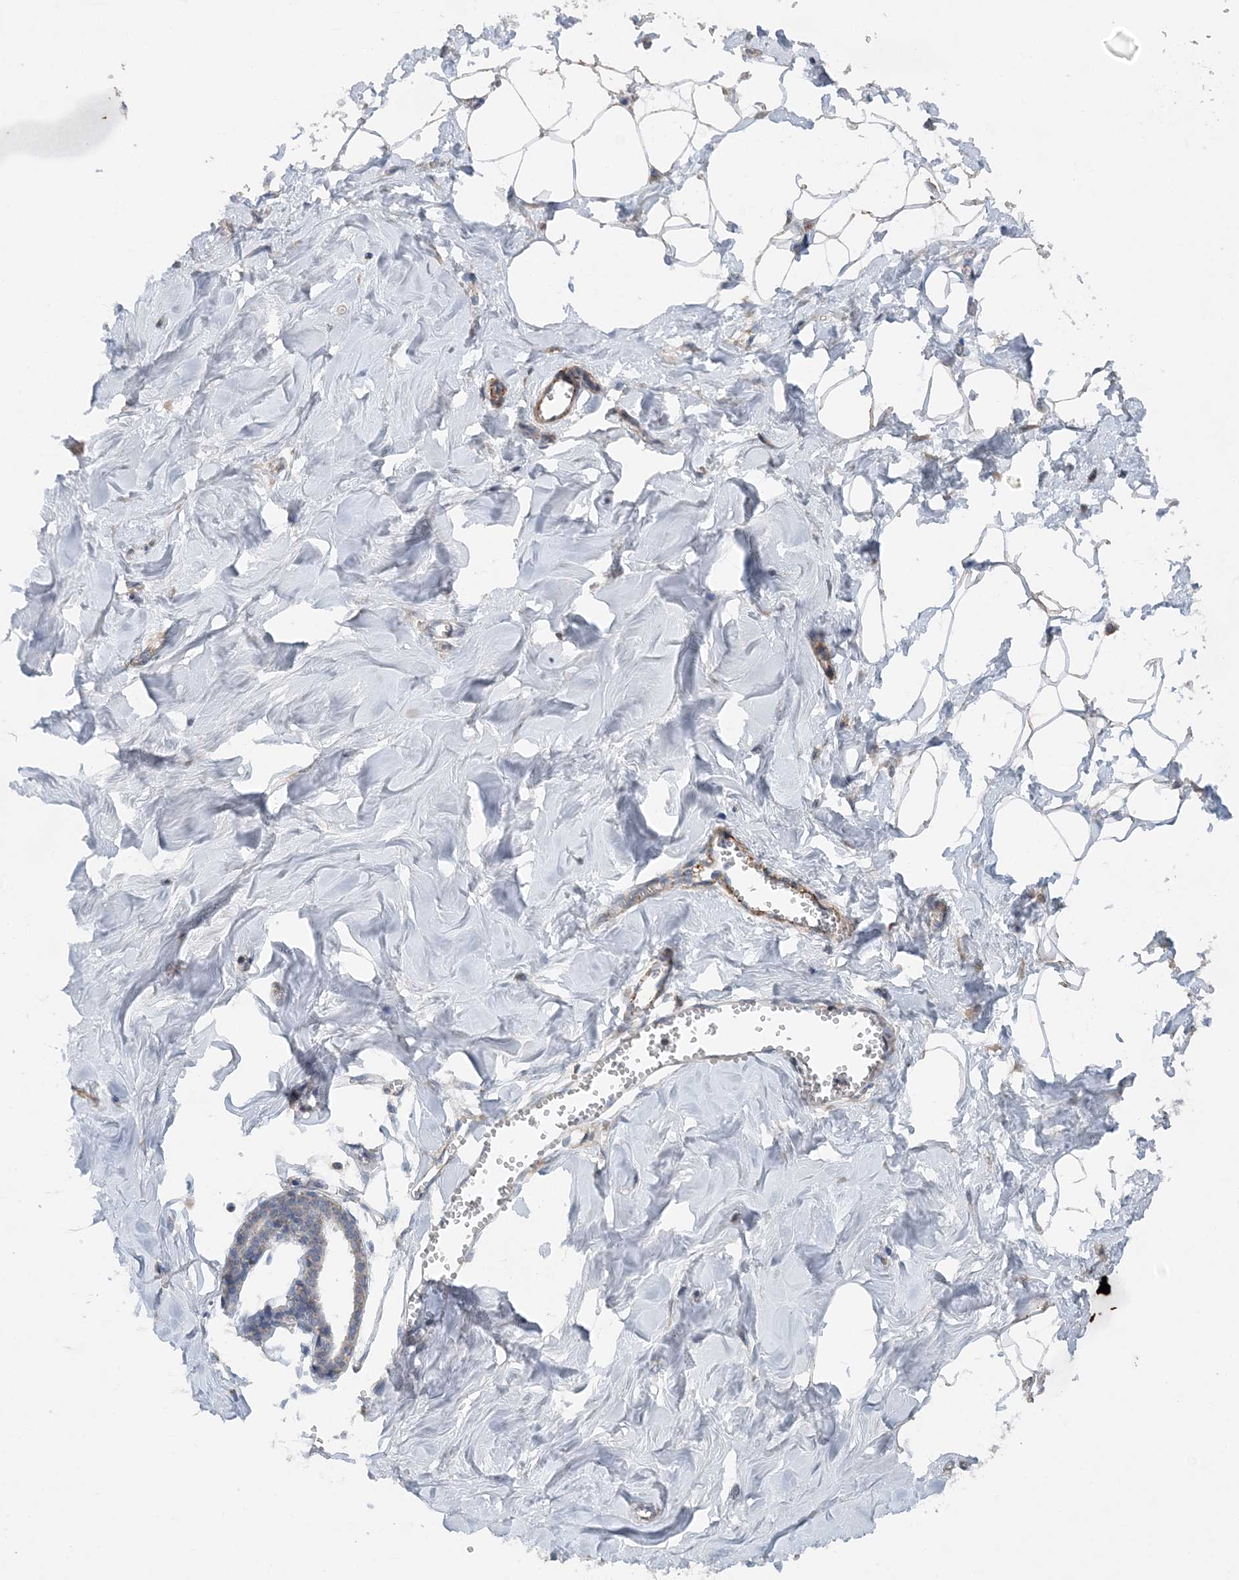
{"staining": {"intensity": "negative", "quantity": "none", "location": "none"}, "tissue": "breast", "cell_type": "Adipocytes", "image_type": "normal", "snomed": [{"axis": "morphology", "description": "Normal tissue, NOS"}, {"axis": "topography", "description": "Breast"}], "caption": "Immunohistochemistry (IHC) image of benign breast: breast stained with DAB (3,3'-diaminobenzidine) displays no significant protein positivity in adipocytes. (IHC, brightfield microscopy, high magnification).", "gene": "SPRY2", "patient": {"sex": "female", "age": 27}}